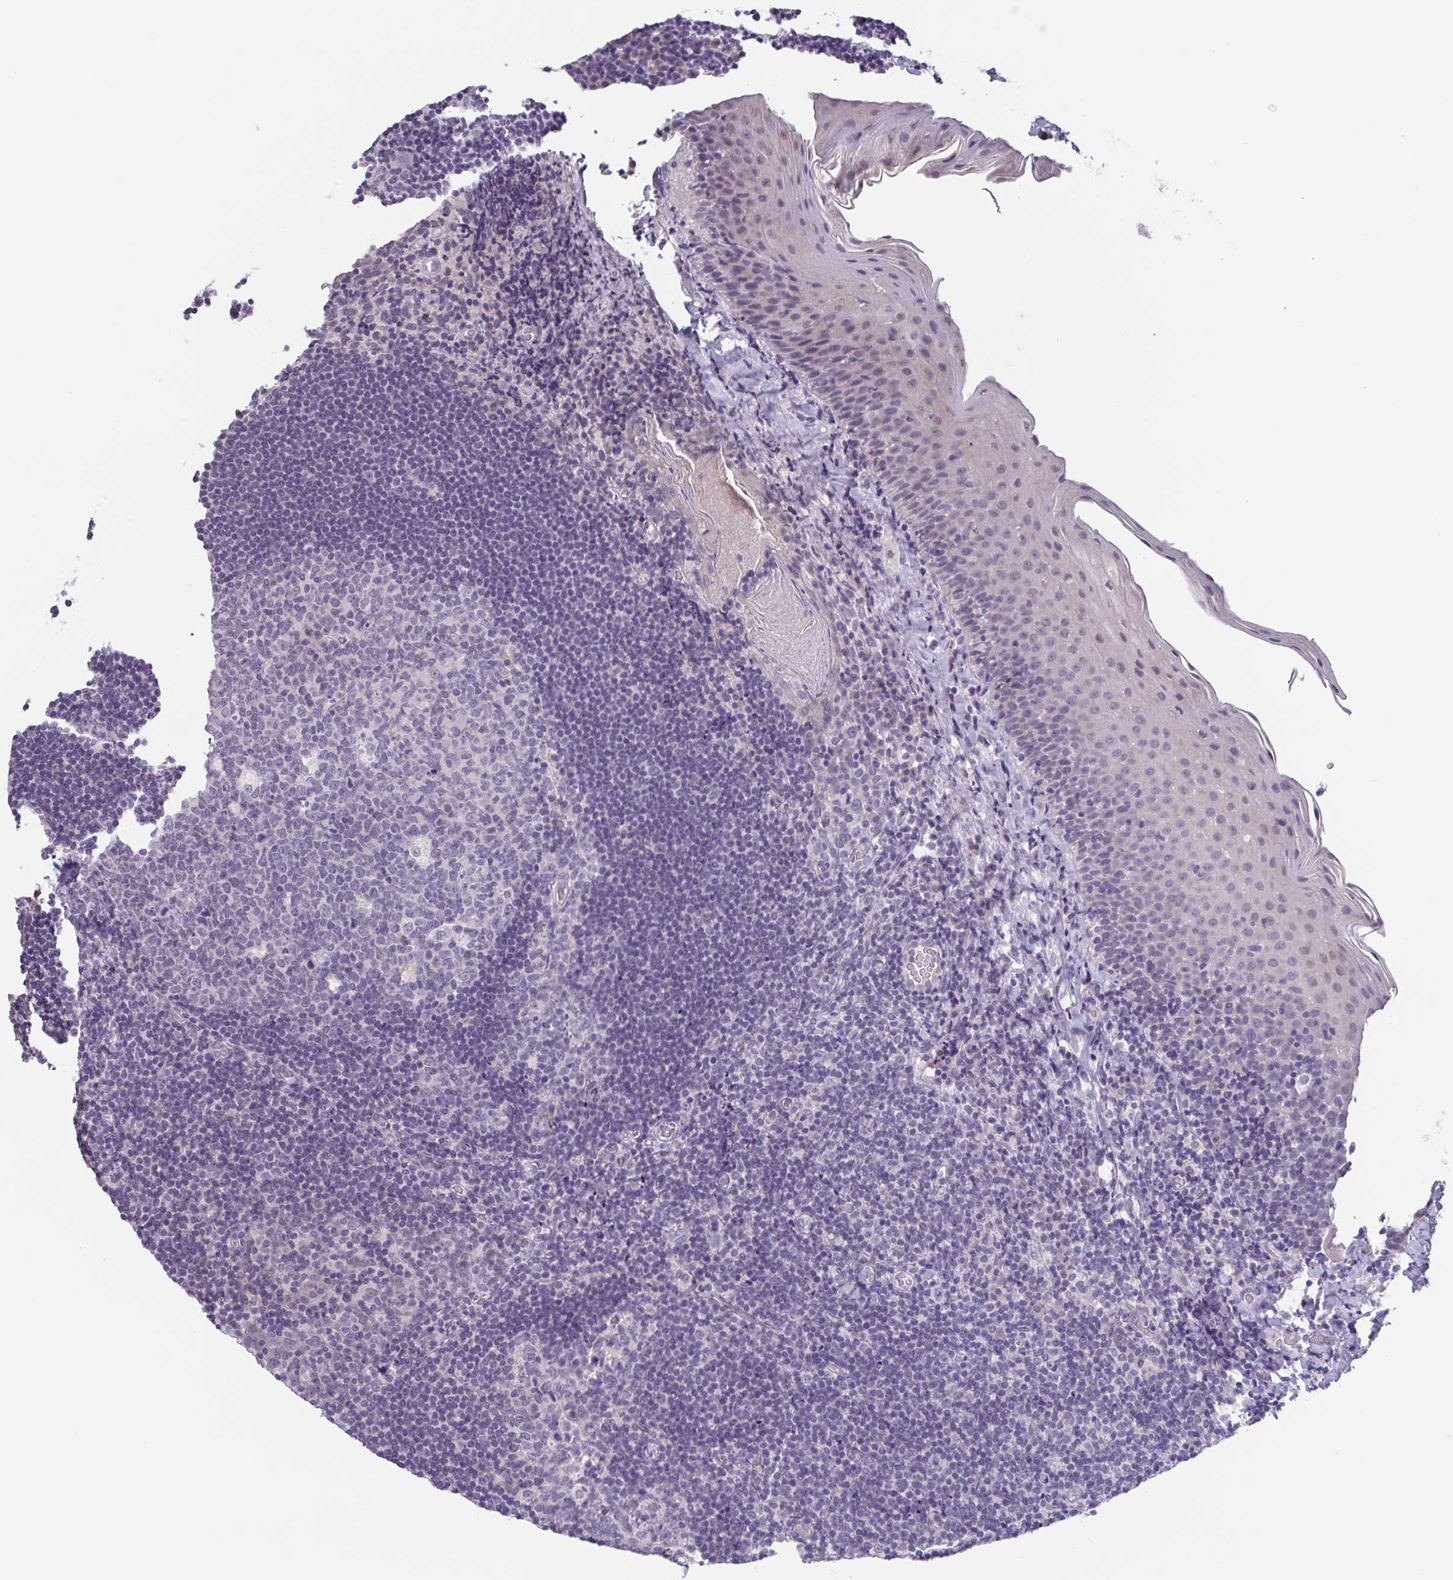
{"staining": {"intensity": "negative", "quantity": "none", "location": "none"}, "tissue": "tonsil", "cell_type": "Germinal center cells", "image_type": "normal", "snomed": [{"axis": "morphology", "description": "Normal tissue, NOS"}, {"axis": "topography", "description": "Tonsil"}], "caption": "The immunohistochemistry (IHC) photomicrograph has no significant staining in germinal center cells of tonsil. (DAB immunohistochemistry (IHC) visualized using brightfield microscopy, high magnification).", "gene": "GHRL", "patient": {"sex": "male", "age": 17}}